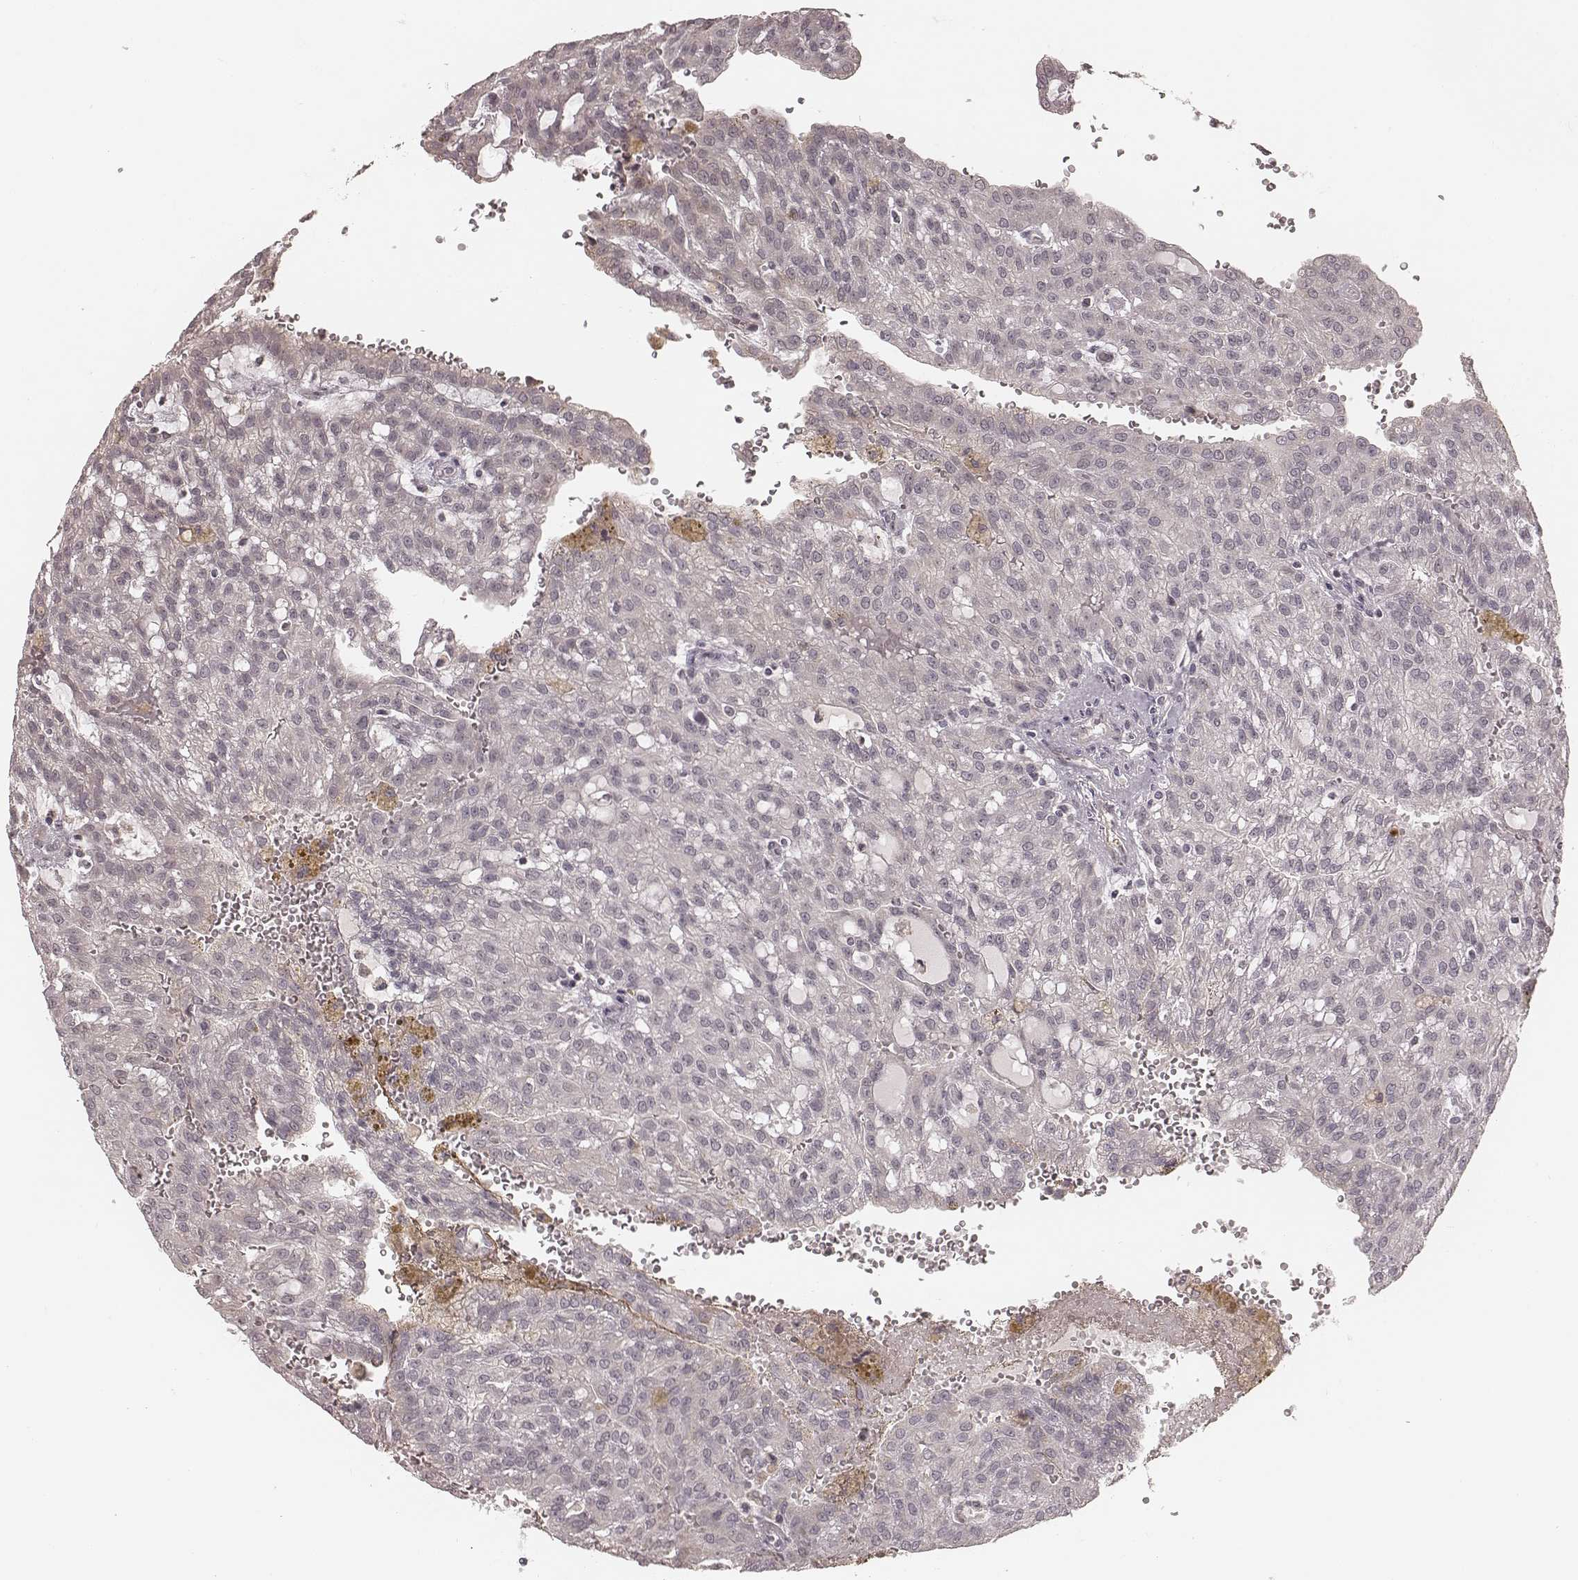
{"staining": {"intensity": "negative", "quantity": "none", "location": "none"}, "tissue": "renal cancer", "cell_type": "Tumor cells", "image_type": "cancer", "snomed": [{"axis": "morphology", "description": "Adenocarcinoma, NOS"}, {"axis": "topography", "description": "Kidney"}], "caption": "A micrograph of human renal cancer (adenocarcinoma) is negative for staining in tumor cells. (Immunohistochemistry, brightfield microscopy, high magnification).", "gene": "IL5", "patient": {"sex": "male", "age": 63}}